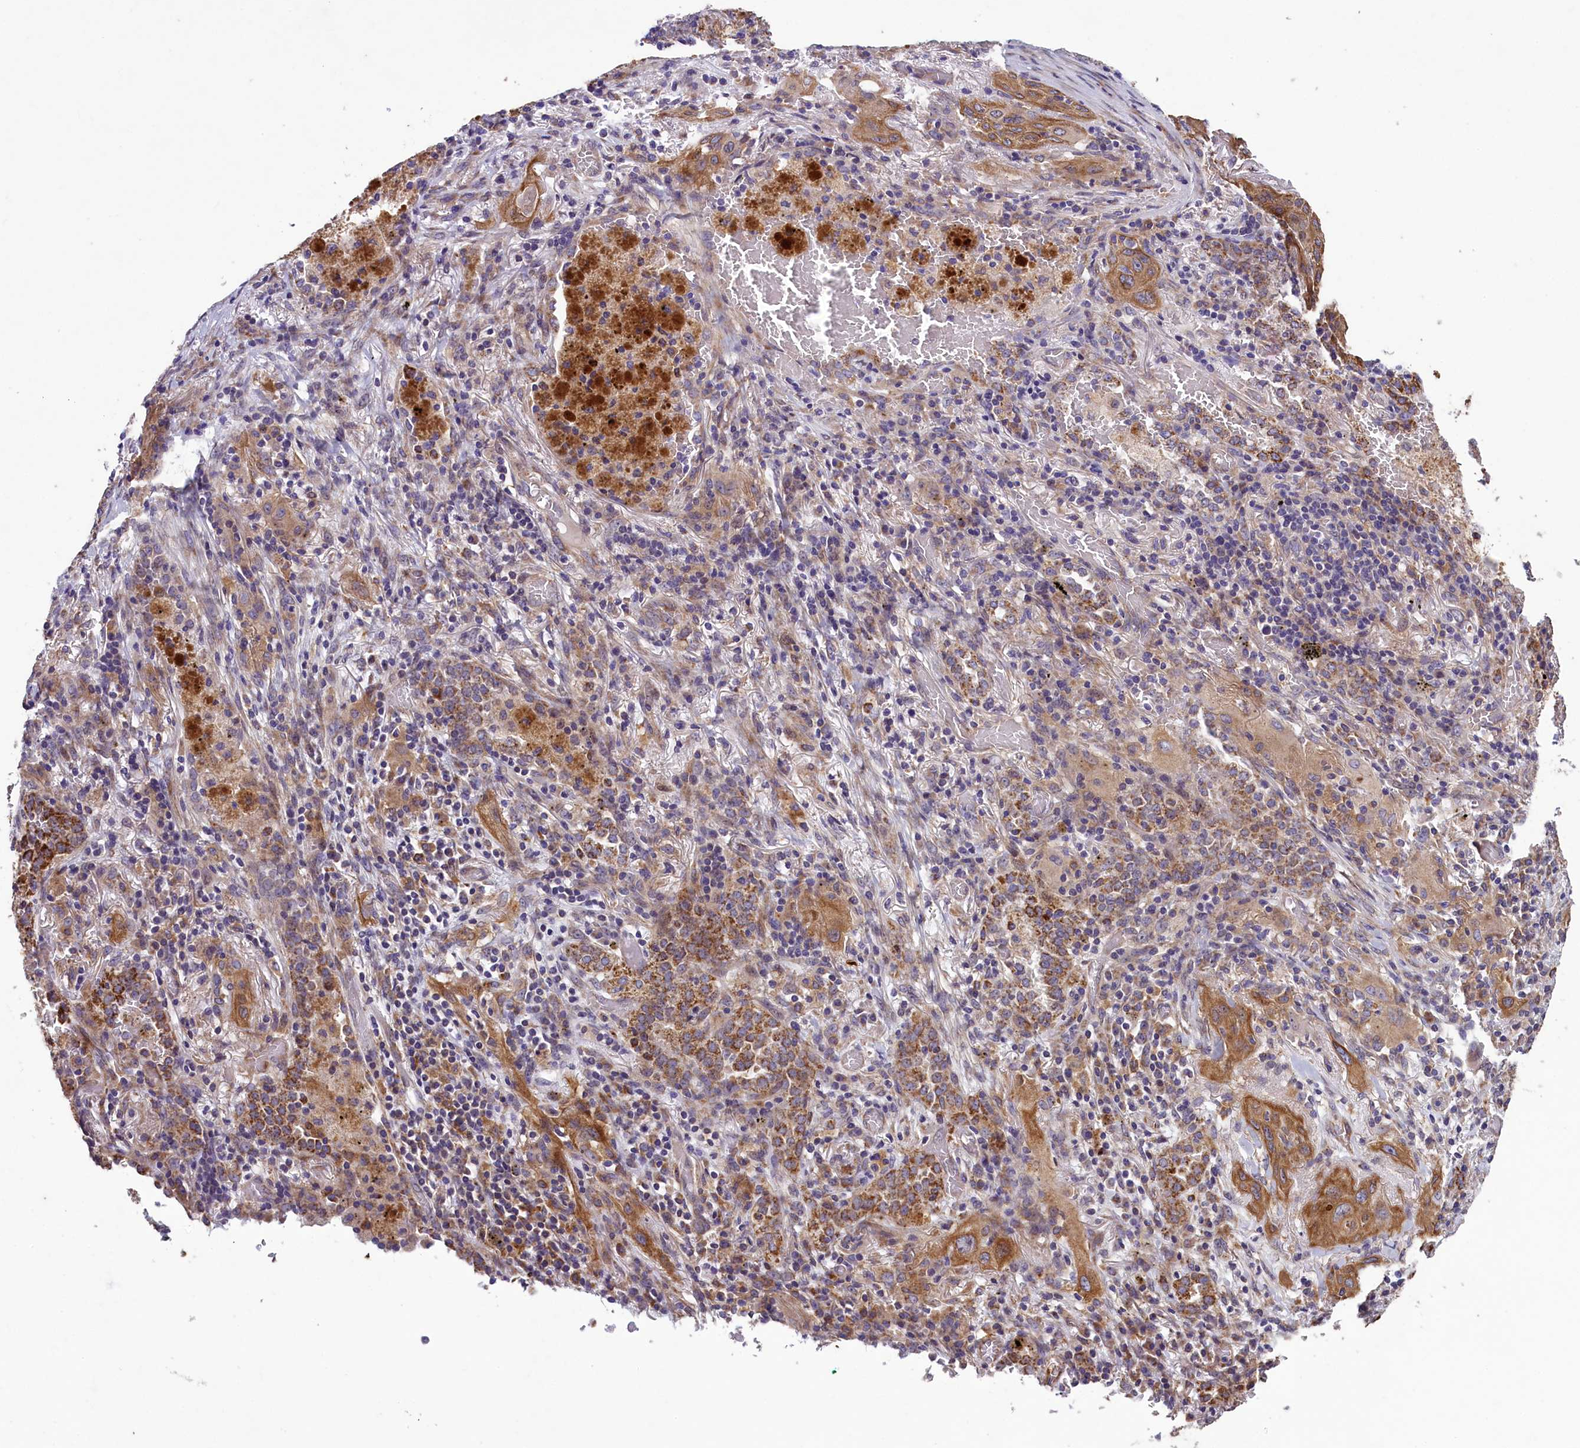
{"staining": {"intensity": "moderate", "quantity": ">75%", "location": "cytoplasmic/membranous"}, "tissue": "lung cancer", "cell_type": "Tumor cells", "image_type": "cancer", "snomed": [{"axis": "morphology", "description": "Squamous cell carcinoma, NOS"}, {"axis": "topography", "description": "Lung"}], "caption": "Brown immunohistochemical staining in human squamous cell carcinoma (lung) exhibits moderate cytoplasmic/membranous staining in approximately >75% of tumor cells.", "gene": "ACAD8", "patient": {"sex": "female", "age": 47}}